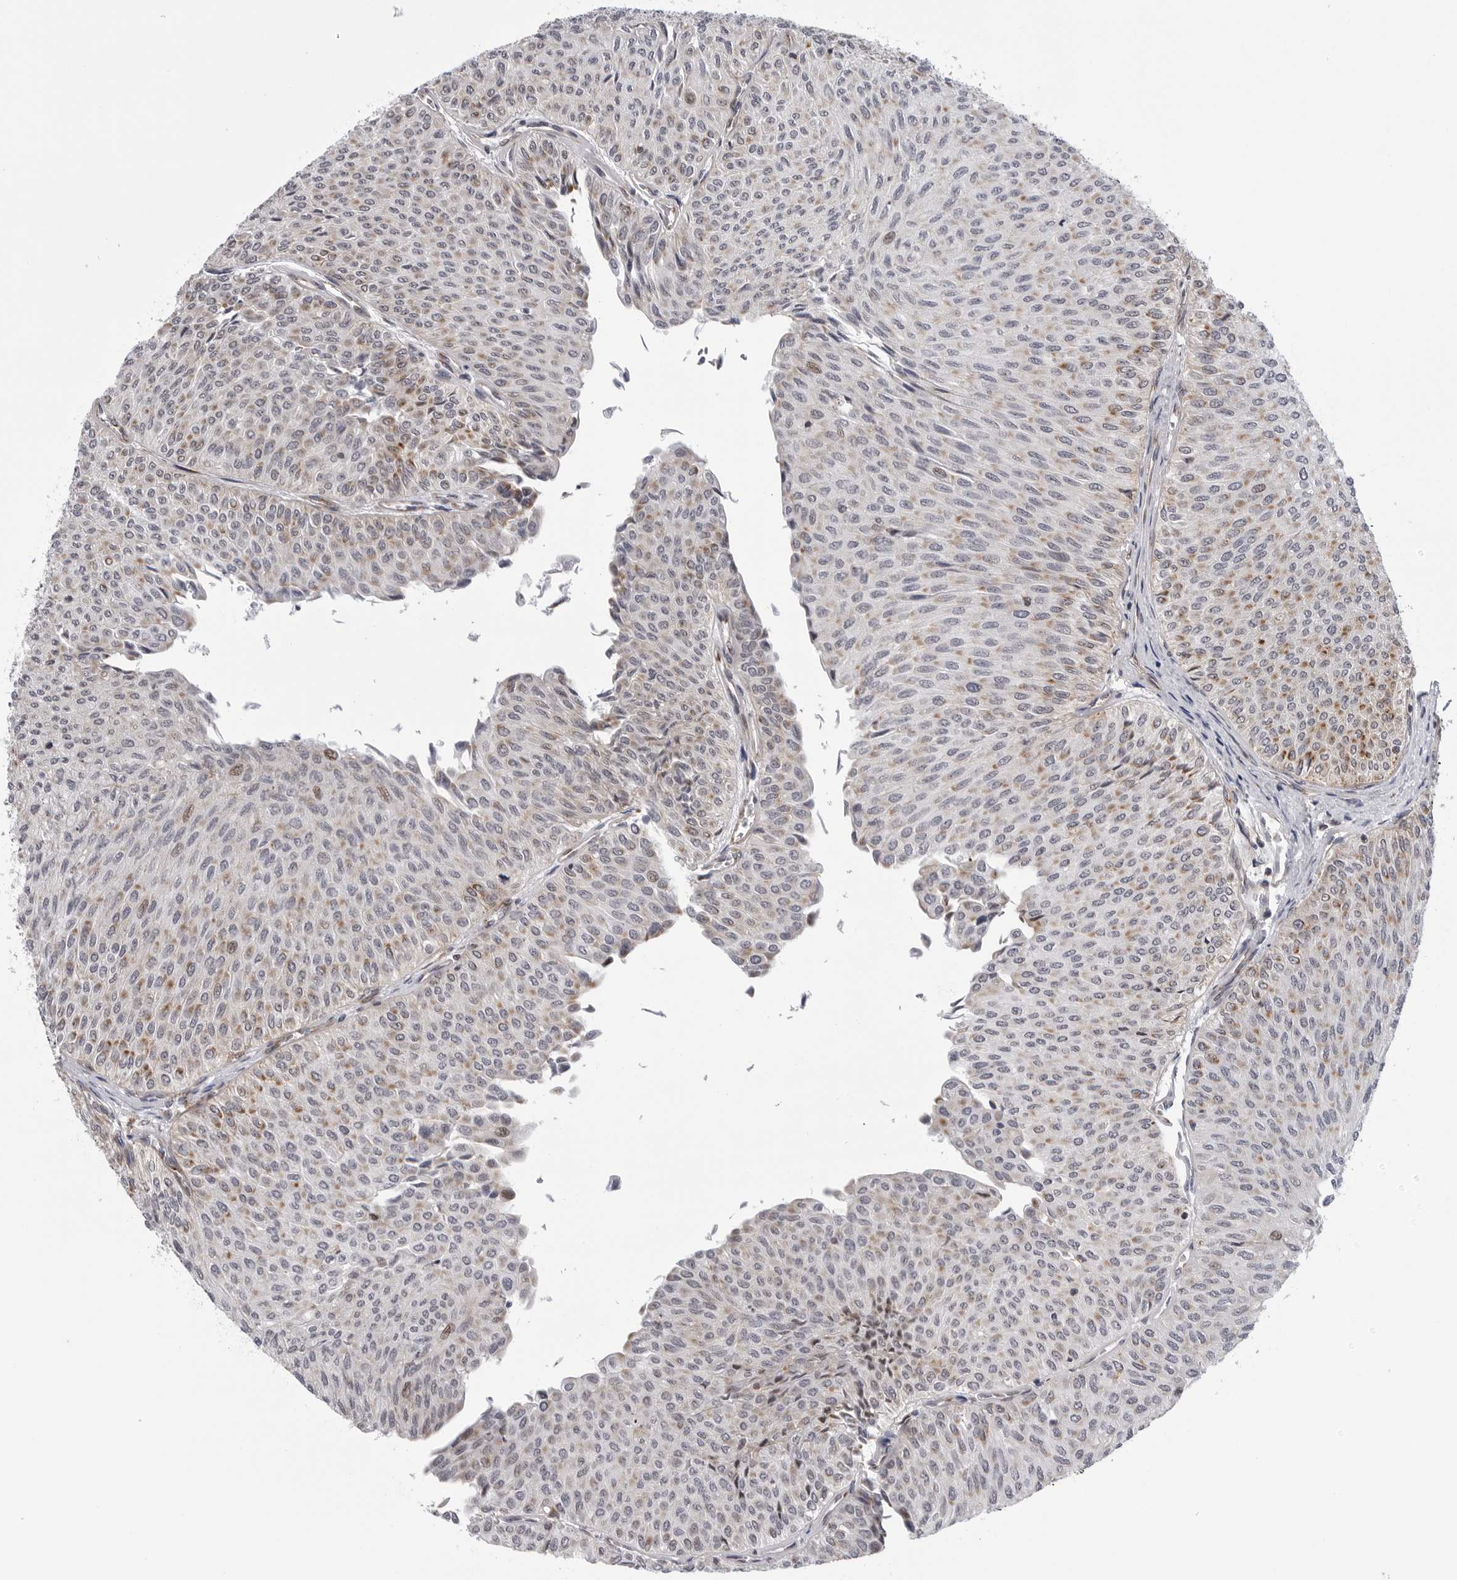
{"staining": {"intensity": "strong", "quantity": "25%-75%", "location": "cytoplasmic/membranous"}, "tissue": "urothelial cancer", "cell_type": "Tumor cells", "image_type": "cancer", "snomed": [{"axis": "morphology", "description": "Urothelial carcinoma, Low grade"}, {"axis": "topography", "description": "Urinary bladder"}], "caption": "Protein expression analysis of human urothelial cancer reveals strong cytoplasmic/membranous staining in about 25%-75% of tumor cells.", "gene": "CDK20", "patient": {"sex": "male", "age": 78}}